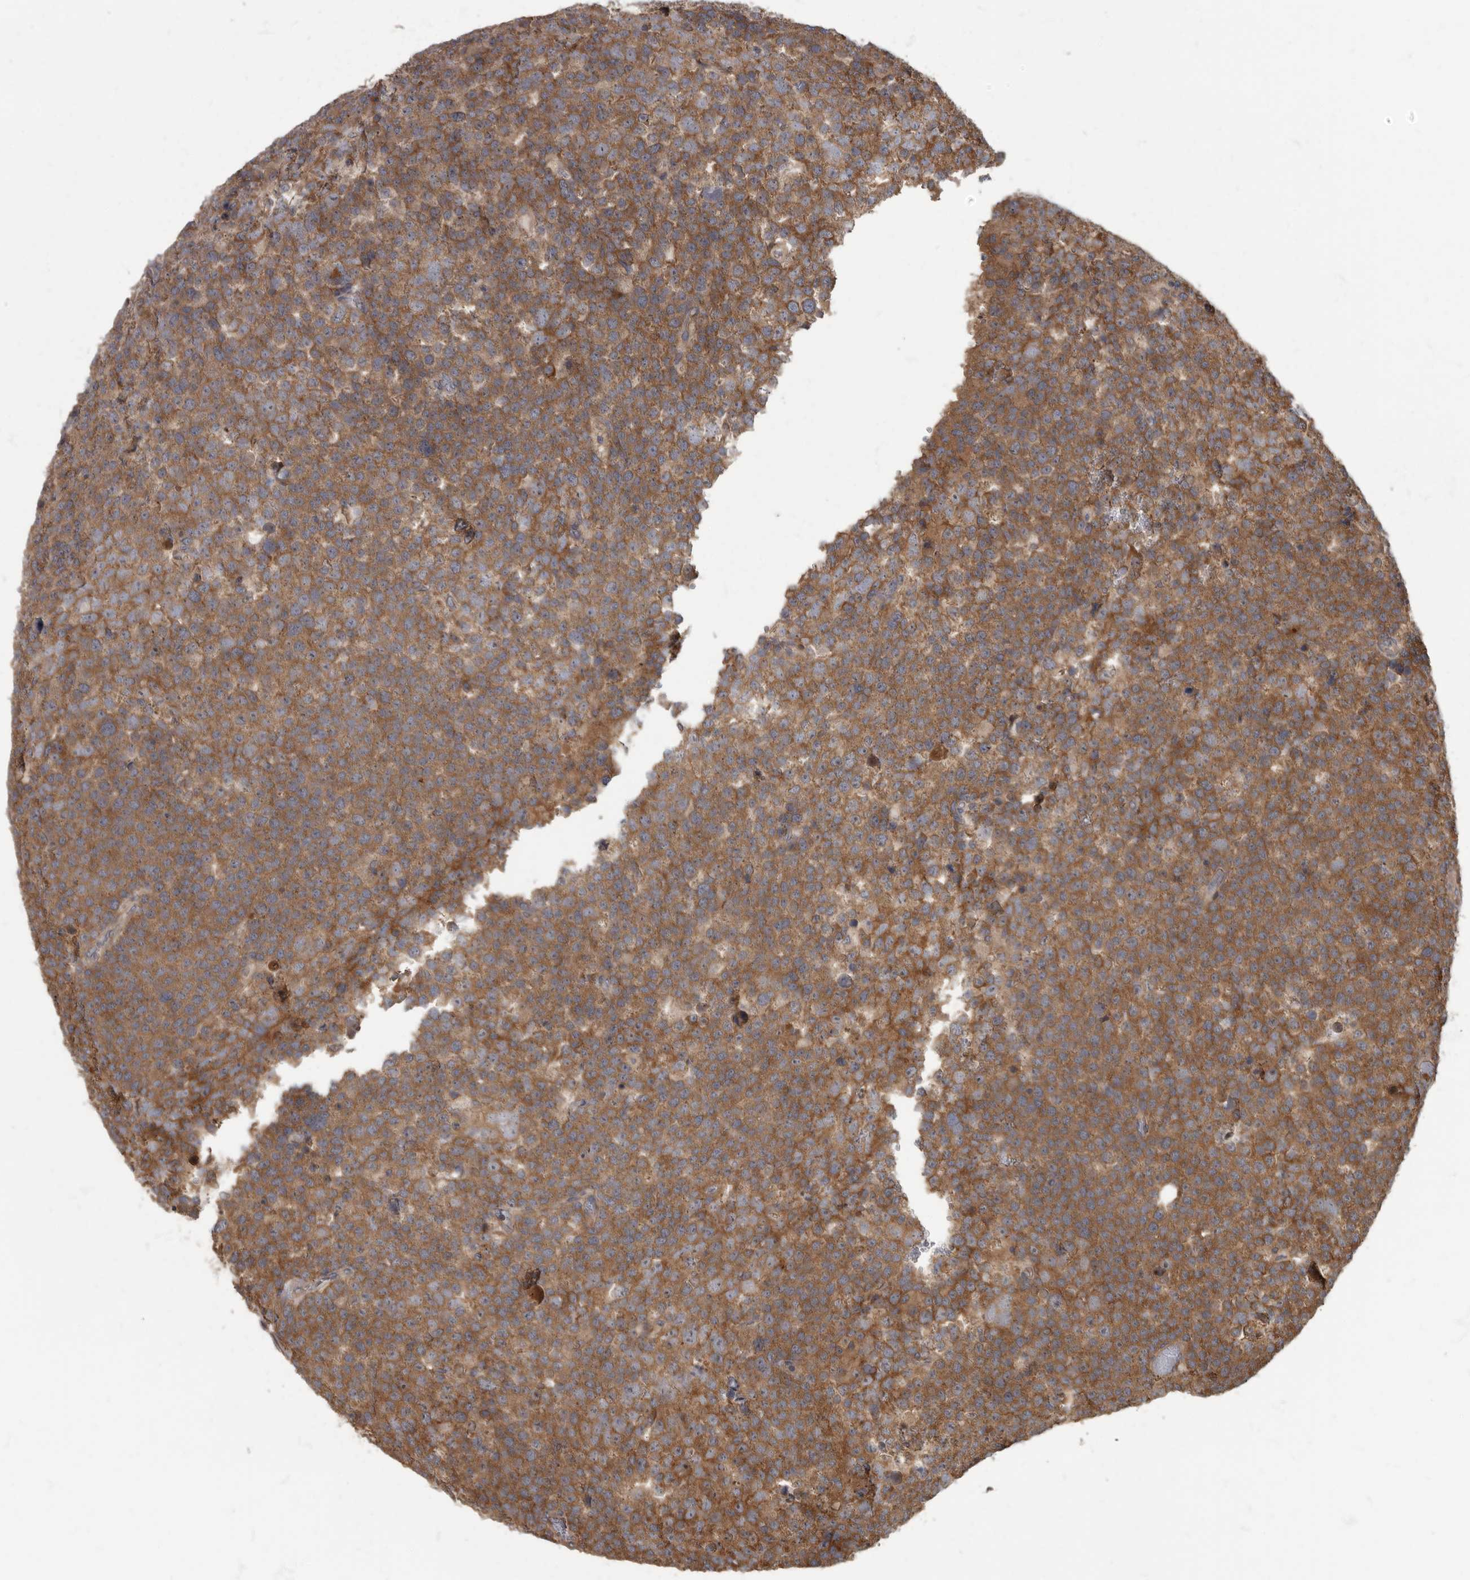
{"staining": {"intensity": "moderate", "quantity": ">75%", "location": "cytoplasmic/membranous"}, "tissue": "testis cancer", "cell_type": "Tumor cells", "image_type": "cancer", "snomed": [{"axis": "morphology", "description": "Seminoma, NOS"}, {"axis": "topography", "description": "Testis"}], "caption": "IHC image of human testis seminoma stained for a protein (brown), which displays medium levels of moderate cytoplasmic/membranous expression in approximately >75% of tumor cells.", "gene": "DAAM1", "patient": {"sex": "male", "age": 71}}